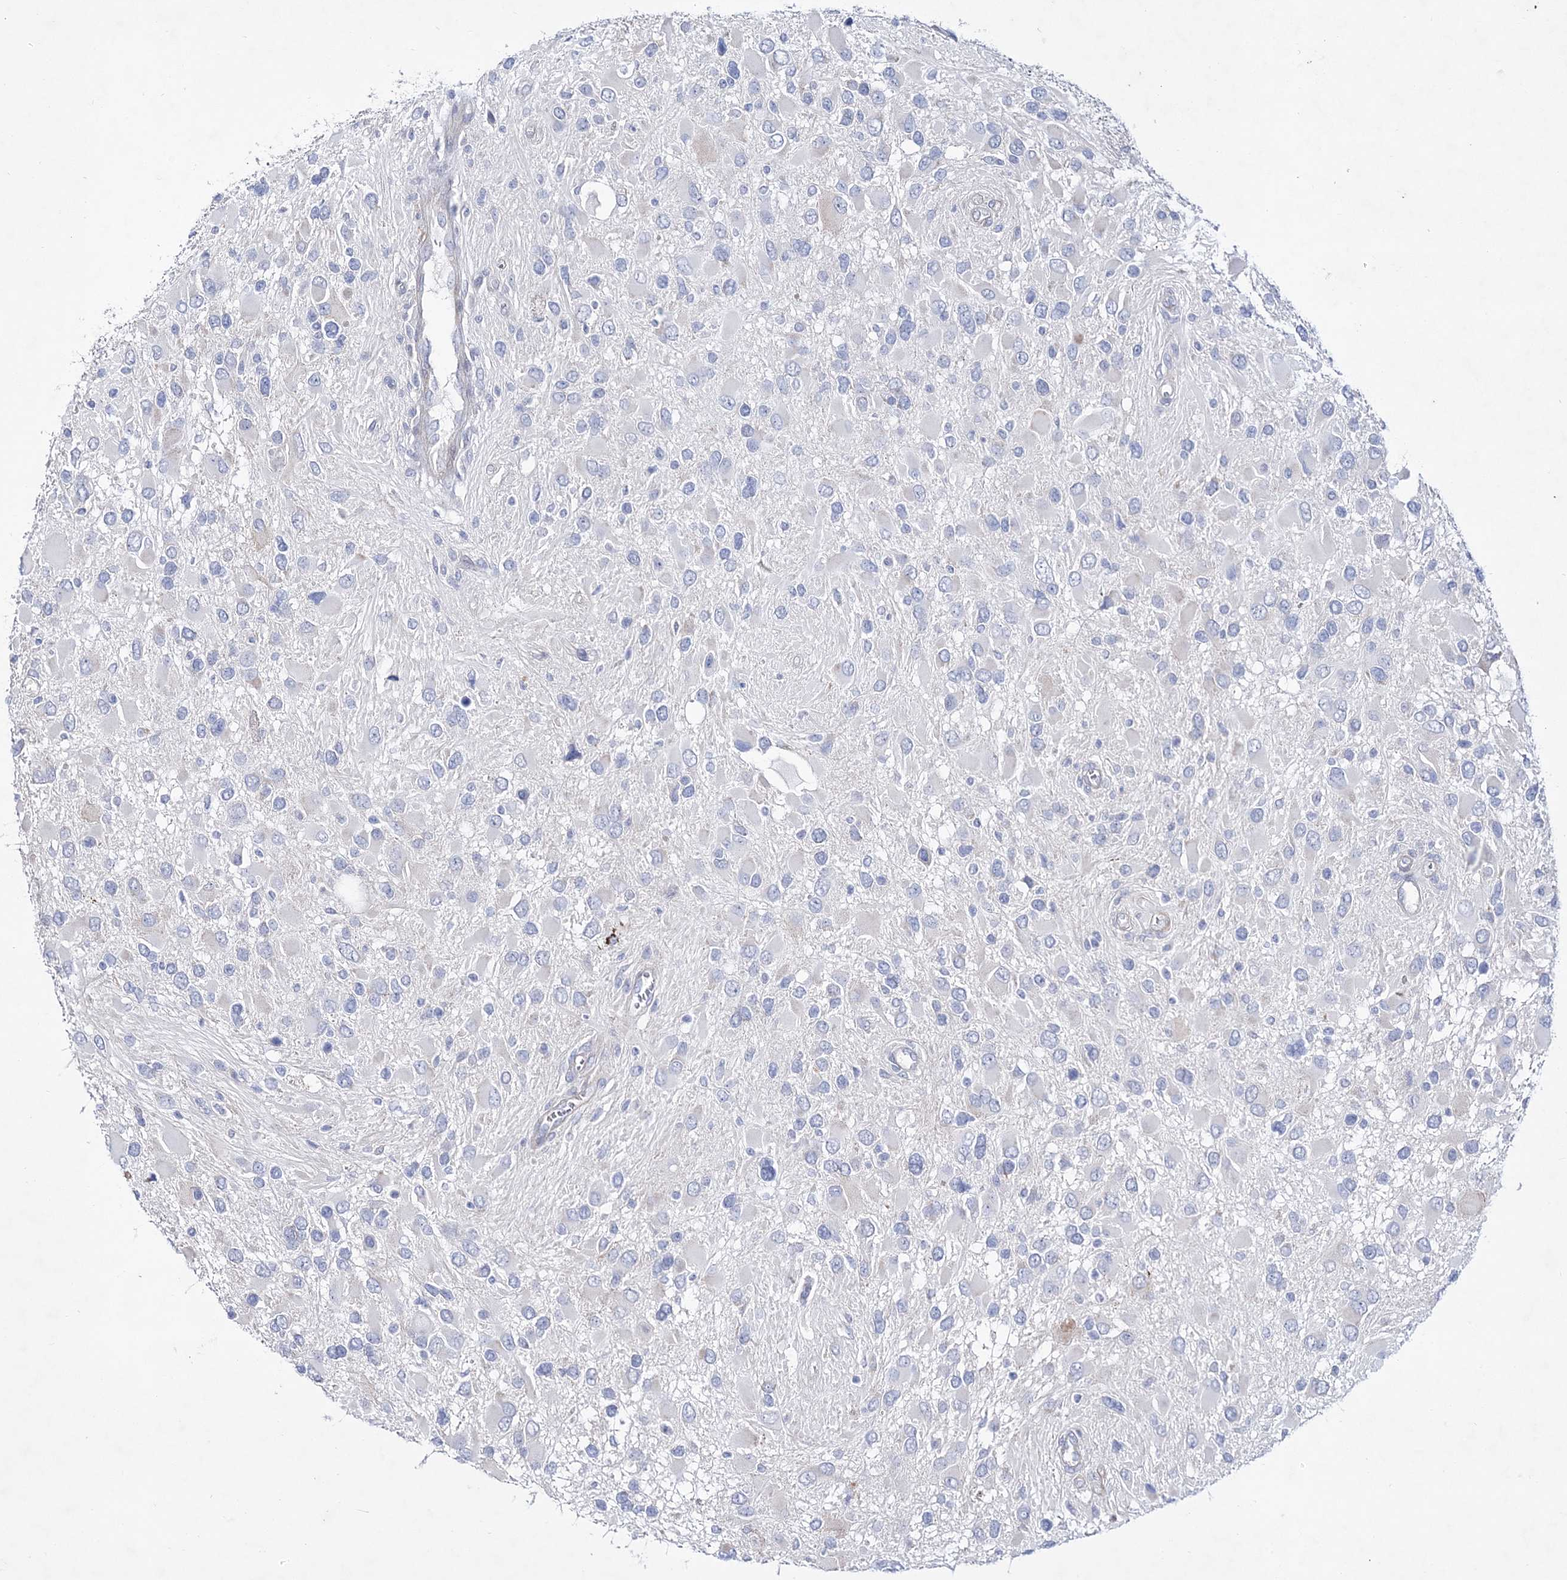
{"staining": {"intensity": "negative", "quantity": "none", "location": "none"}, "tissue": "glioma", "cell_type": "Tumor cells", "image_type": "cancer", "snomed": [{"axis": "morphology", "description": "Glioma, malignant, High grade"}, {"axis": "topography", "description": "Brain"}], "caption": "This is an IHC micrograph of glioma. There is no expression in tumor cells.", "gene": "ANO1", "patient": {"sex": "male", "age": 53}}